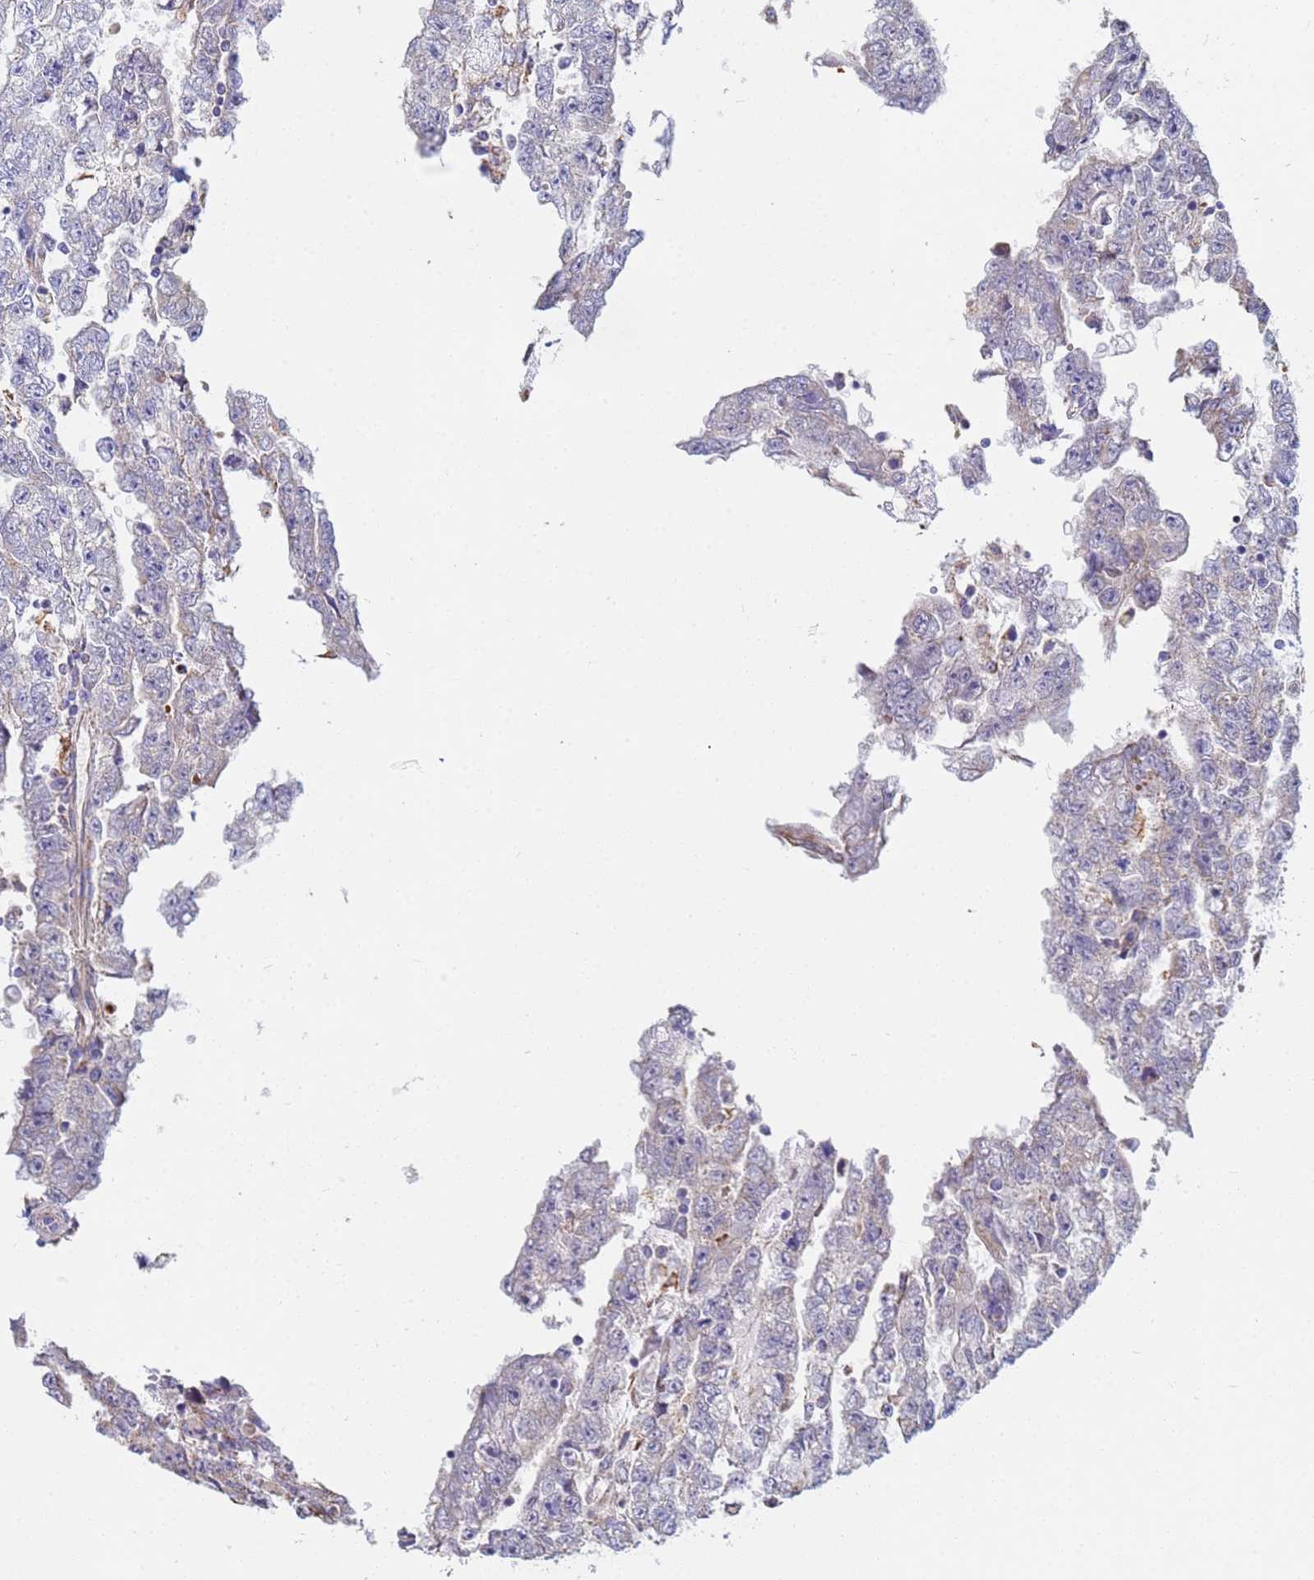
{"staining": {"intensity": "negative", "quantity": "none", "location": "none"}, "tissue": "testis cancer", "cell_type": "Tumor cells", "image_type": "cancer", "snomed": [{"axis": "morphology", "description": "Carcinoma, Embryonal, NOS"}, {"axis": "topography", "description": "Testis"}], "caption": "Immunohistochemical staining of testis cancer reveals no significant staining in tumor cells.", "gene": "UQCRH", "patient": {"sex": "male", "age": 25}}